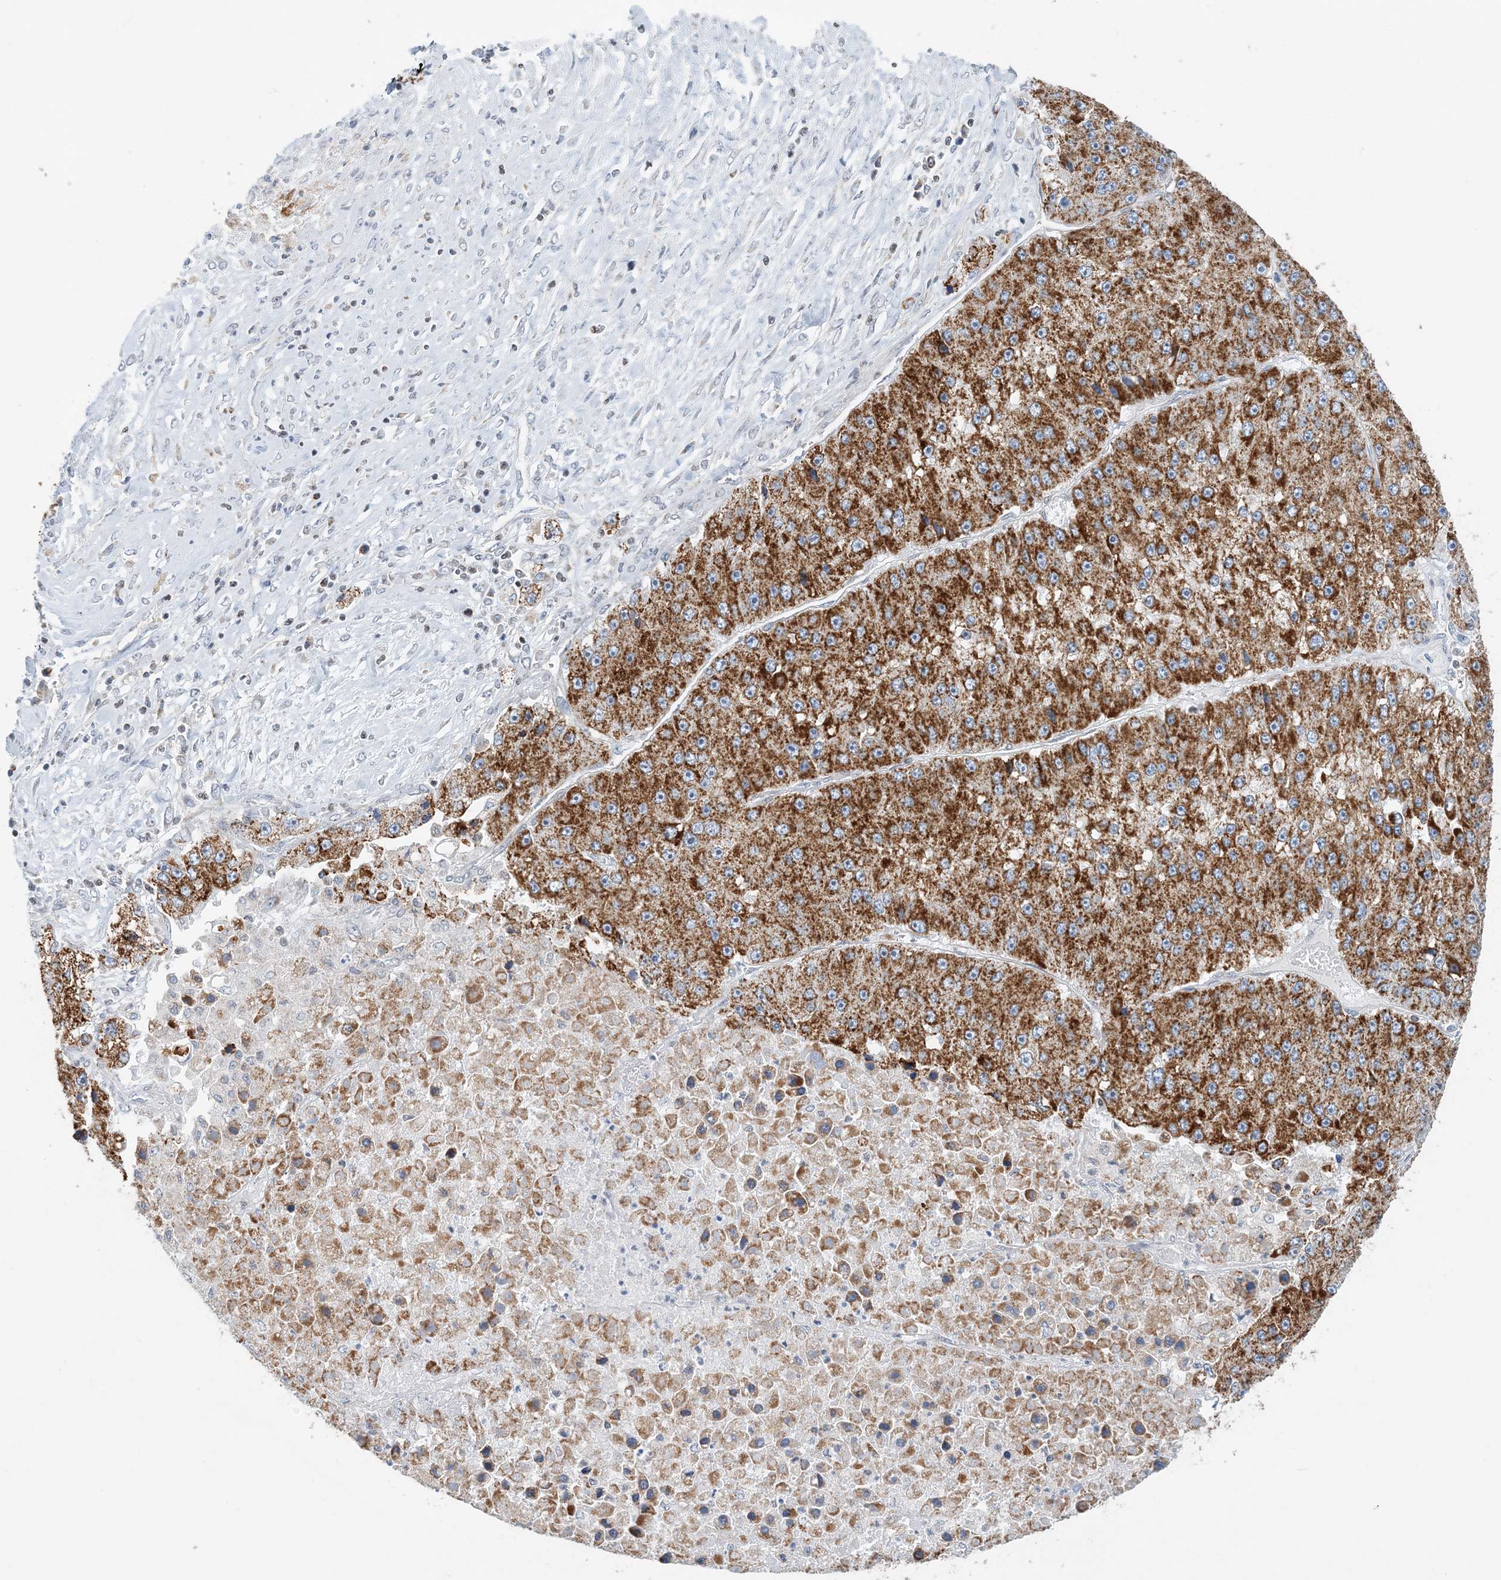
{"staining": {"intensity": "strong", "quantity": ">75%", "location": "cytoplasmic/membranous"}, "tissue": "liver cancer", "cell_type": "Tumor cells", "image_type": "cancer", "snomed": [{"axis": "morphology", "description": "Carcinoma, Hepatocellular, NOS"}, {"axis": "topography", "description": "Liver"}], "caption": "The immunohistochemical stain labels strong cytoplasmic/membranous positivity in tumor cells of liver hepatocellular carcinoma tissue. (Brightfield microscopy of DAB IHC at high magnification).", "gene": "BDH1", "patient": {"sex": "female", "age": 73}}